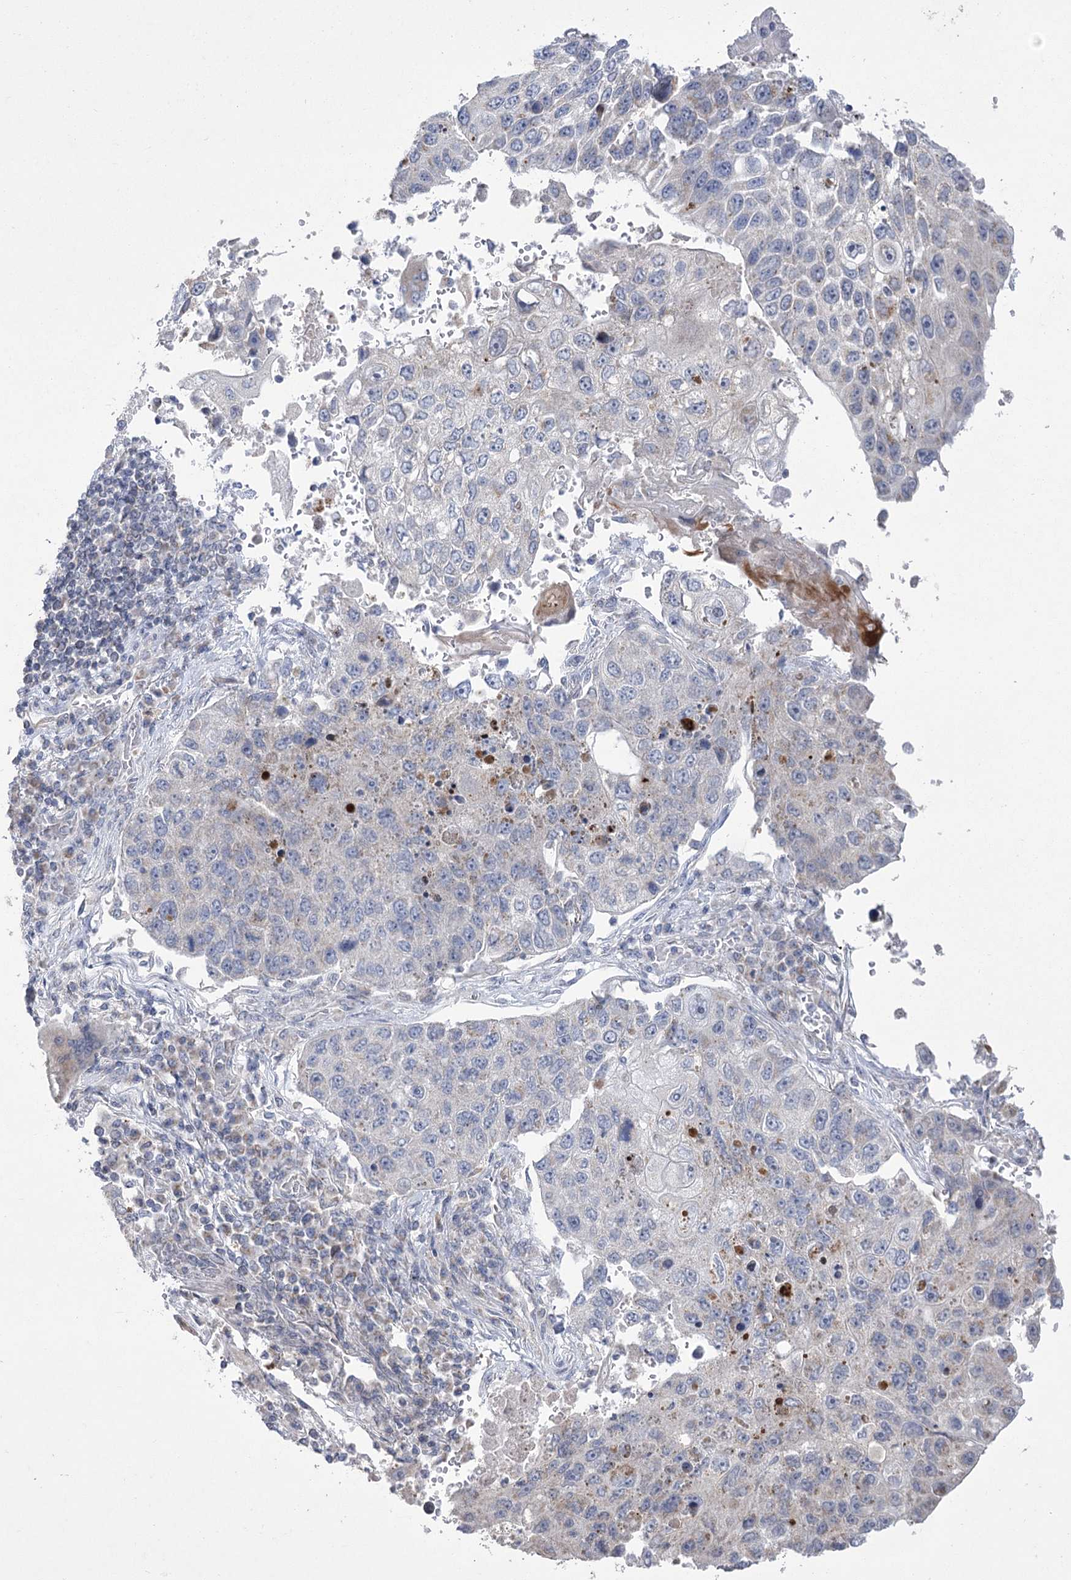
{"staining": {"intensity": "negative", "quantity": "none", "location": "none"}, "tissue": "lung cancer", "cell_type": "Tumor cells", "image_type": "cancer", "snomed": [{"axis": "morphology", "description": "Squamous cell carcinoma, NOS"}, {"axis": "topography", "description": "Lung"}], "caption": "Immunohistochemistry photomicrograph of human lung squamous cell carcinoma stained for a protein (brown), which shows no staining in tumor cells.", "gene": "PDHB", "patient": {"sex": "male", "age": 61}}